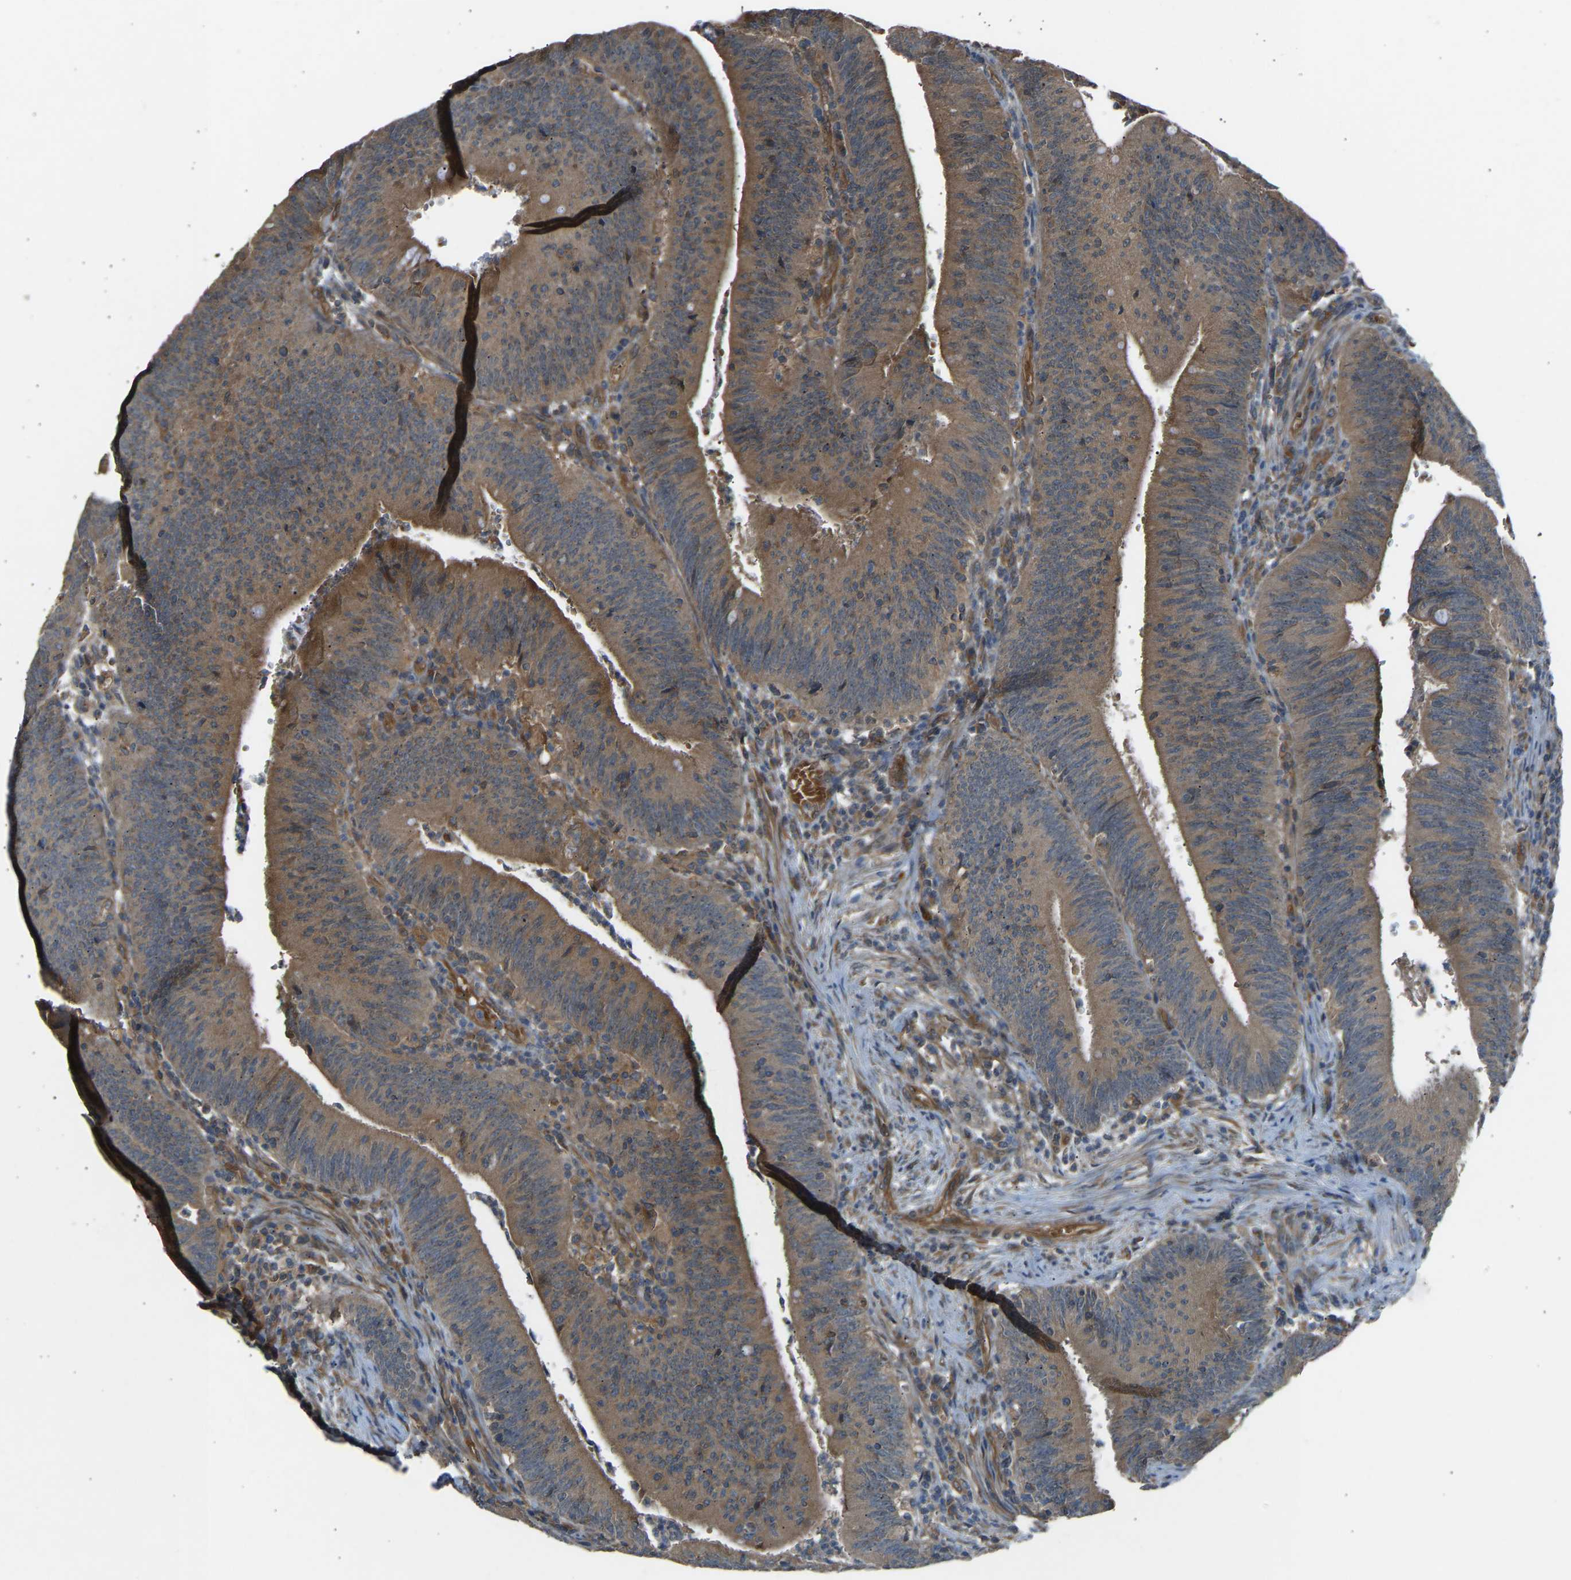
{"staining": {"intensity": "moderate", "quantity": ">75%", "location": "cytoplasmic/membranous"}, "tissue": "colorectal cancer", "cell_type": "Tumor cells", "image_type": "cancer", "snomed": [{"axis": "morphology", "description": "Normal tissue, NOS"}, {"axis": "morphology", "description": "Adenocarcinoma, NOS"}, {"axis": "topography", "description": "Rectum"}], "caption": "High-power microscopy captured an immunohistochemistry (IHC) image of colorectal cancer, revealing moderate cytoplasmic/membranous staining in about >75% of tumor cells. (brown staining indicates protein expression, while blue staining denotes nuclei).", "gene": "GAS2L1", "patient": {"sex": "female", "age": 66}}